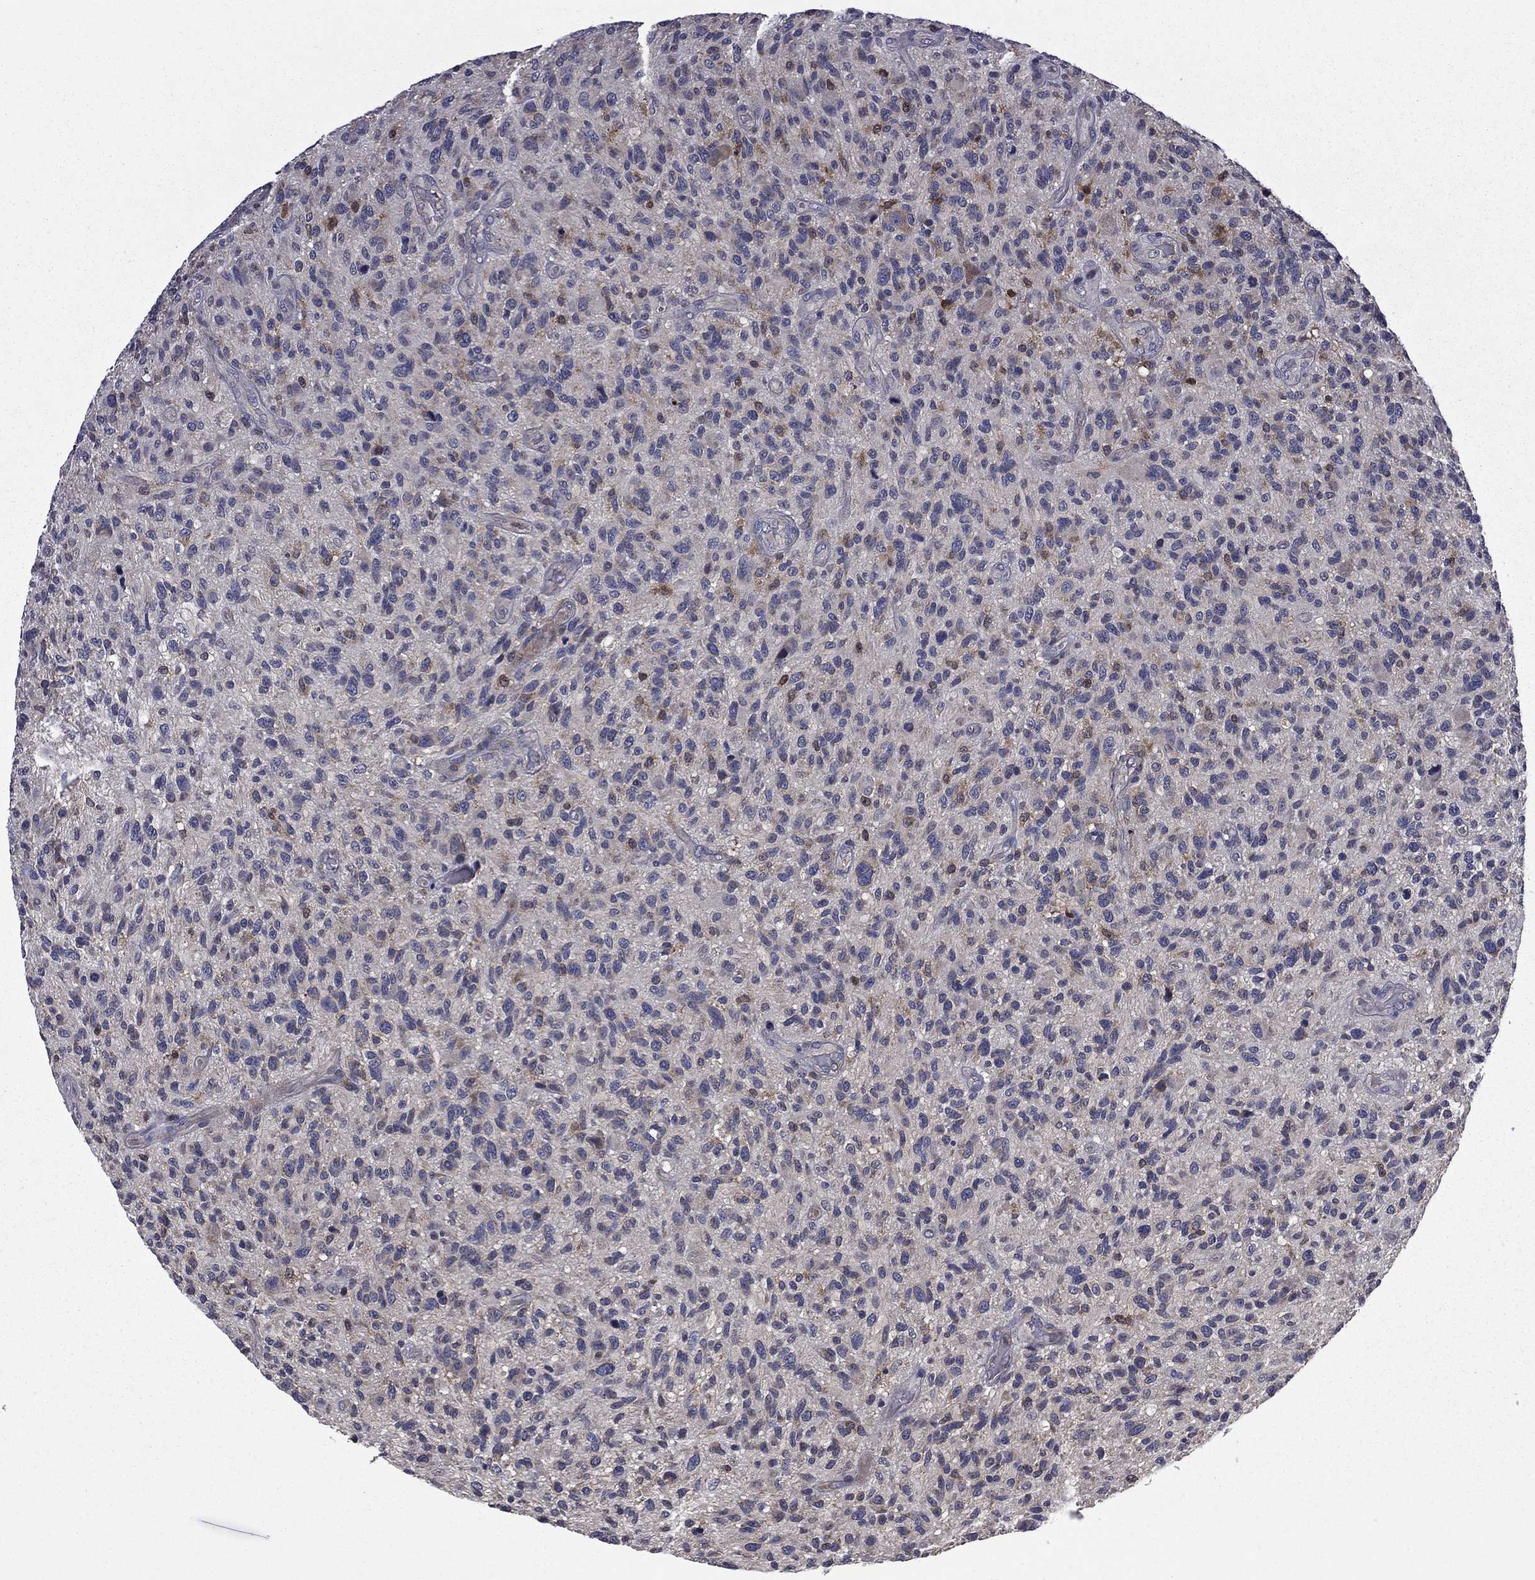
{"staining": {"intensity": "negative", "quantity": "none", "location": "none"}, "tissue": "glioma", "cell_type": "Tumor cells", "image_type": "cancer", "snomed": [{"axis": "morphology", "description": "Glioma, malignant, High grade"}, {"axis": "topography", "description": "Brain"}], "caption": "DAB (3,3'-diaminobenzidine) immunohistochemical staining of malignant glioma (high-grade) displays no significant expression in tumor cells. The staining is performed using DAB brown chromogen with nuclei counter-stained in using hematoxylin.", "gene": "CEACAM7", "patient": {"sex": "male", "age": 47}}